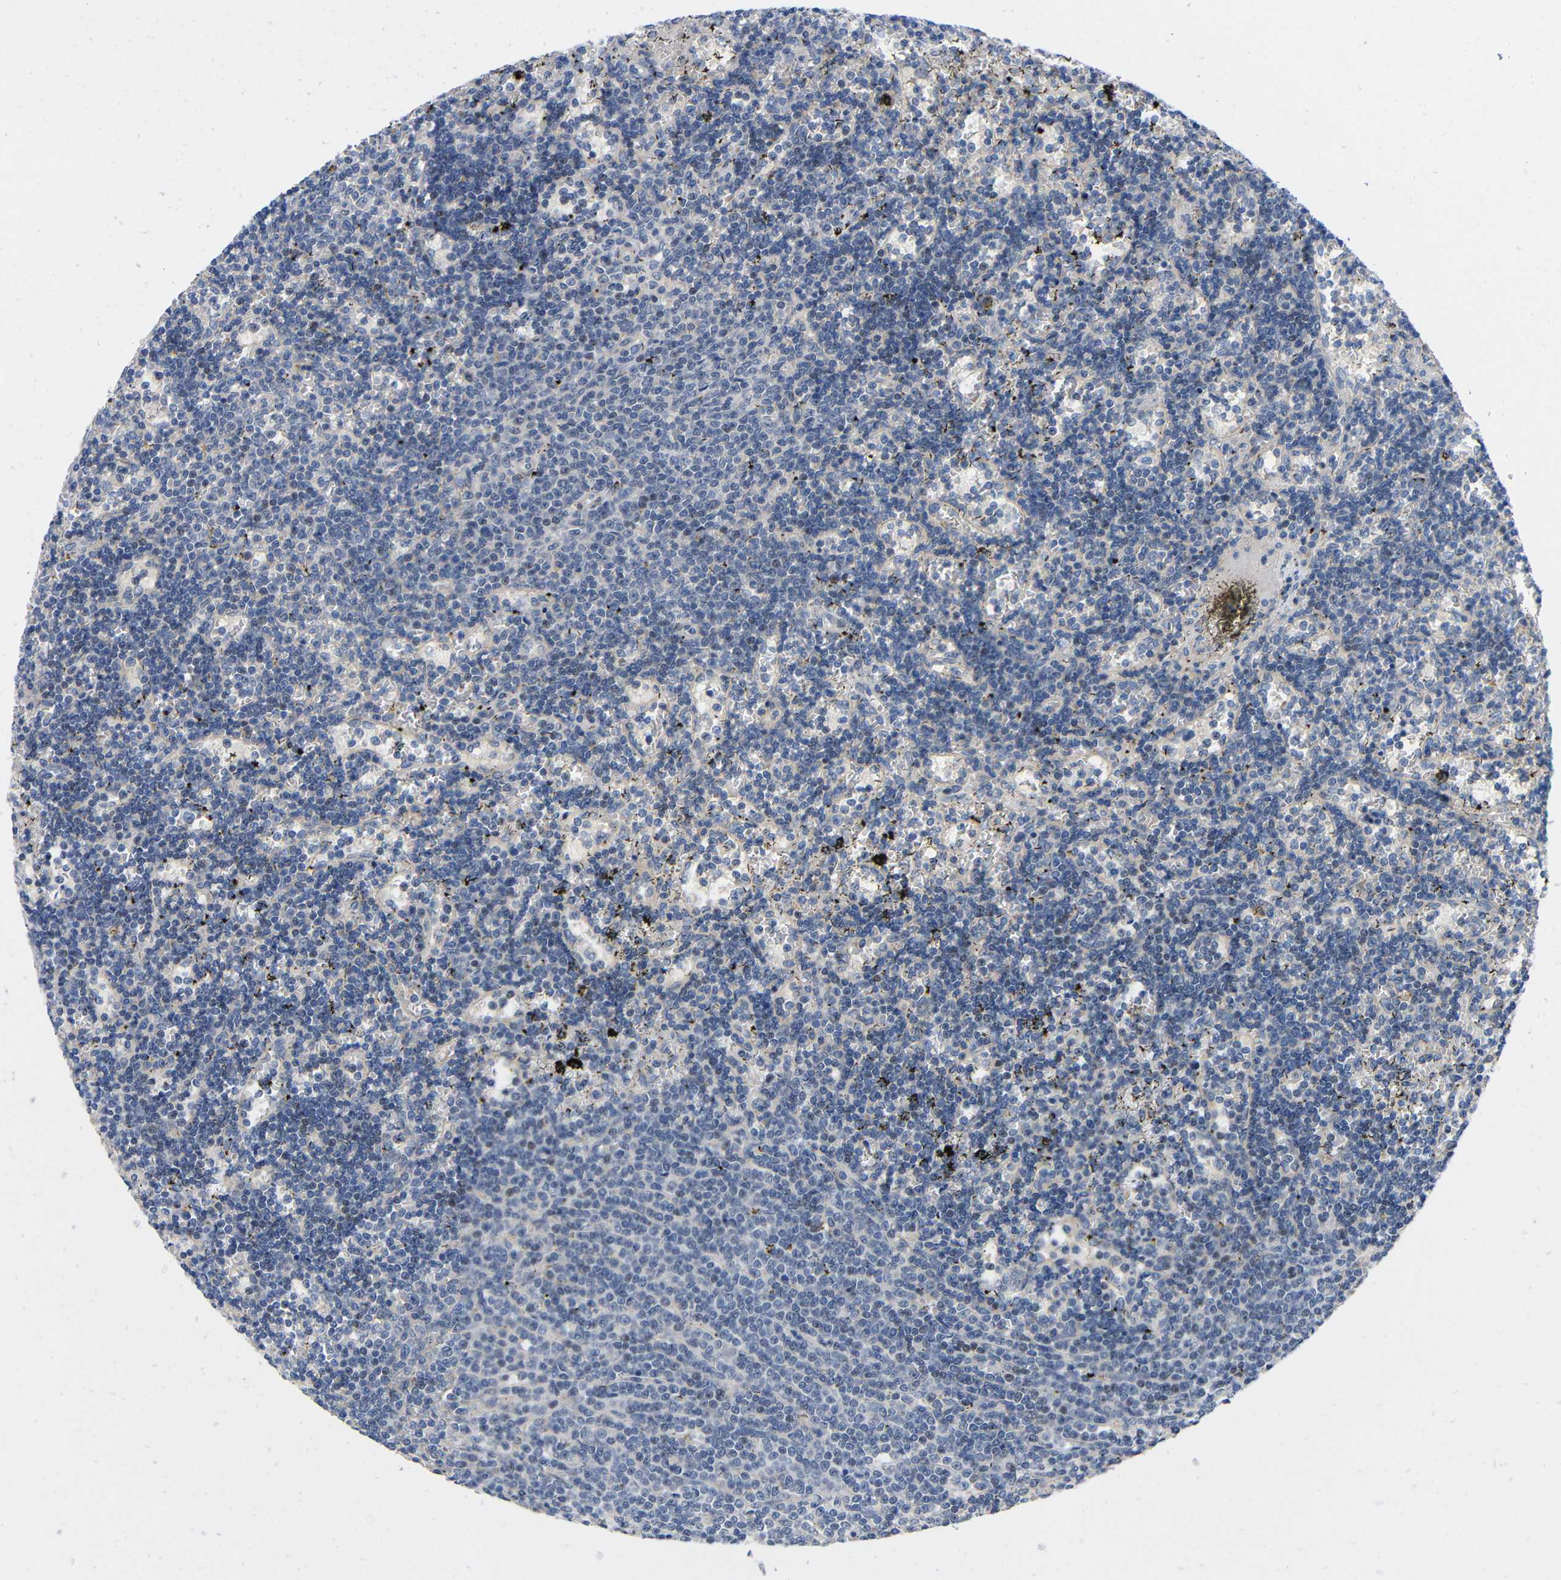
{"staining": {"intensity": "negative", "quantity": "none", "location": "none"}, "tissue": "lymphoma", "cell_type": "Tumor cells", "image_type": "cancer", "snomed": [{"axis": "morphology", "description": "Malignant lymphoma, non-Hodgkin's type, Low grade"}, {"axis": "topography", "description": "Spleen"}], "caption": "Protein analysis of low-grade malignant lymphoma, non-Hodgkin's type shows no significant staining in tumor cells. (Brightfield microscopy of DAB (3,3'-diaminobenzidine) immunohistochemistry at high magnification).", "gene": "CMTM1", "patient": {"sex": "male", "age": 60}}